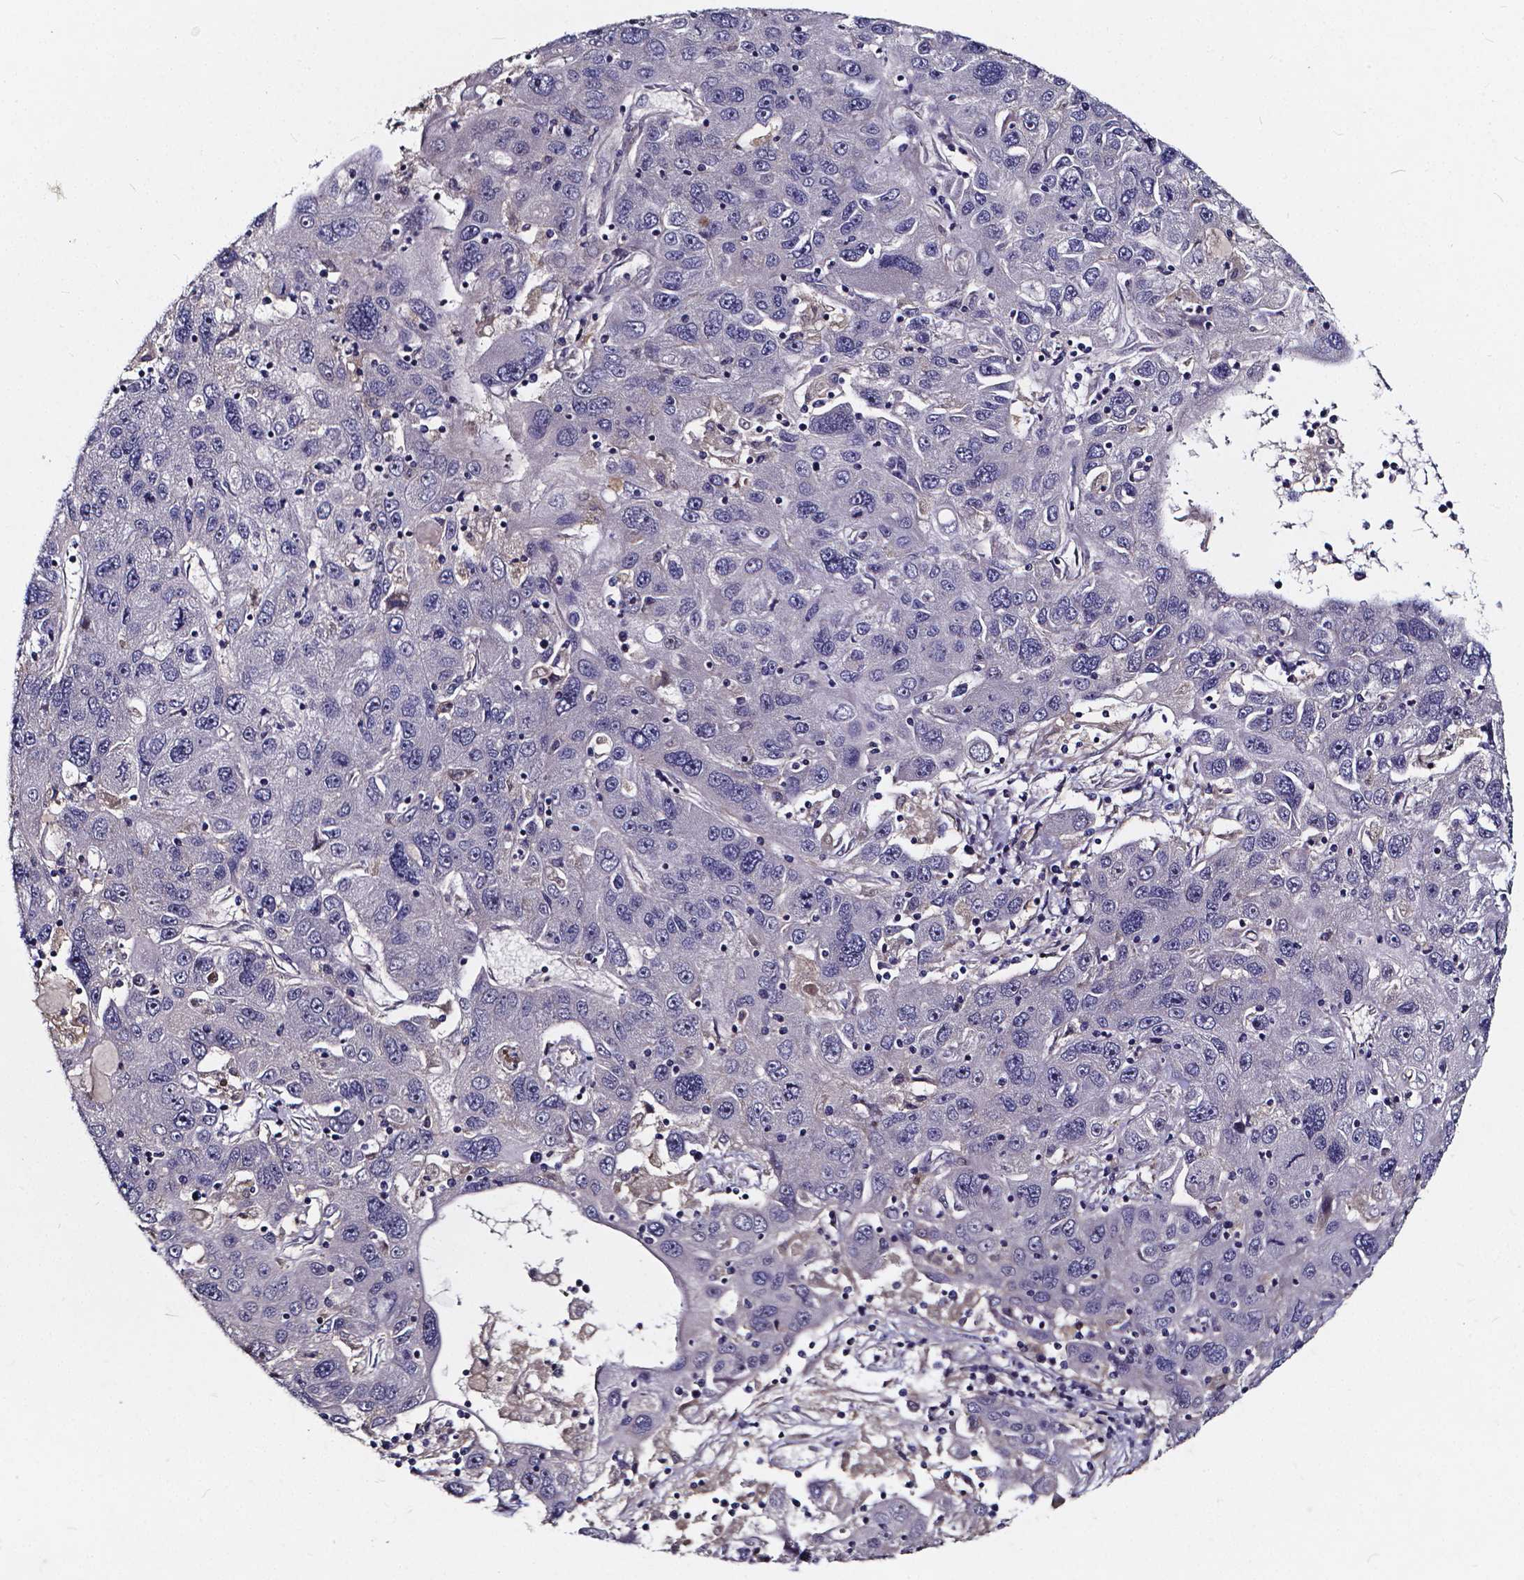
{"staining": {"intensity": "negative", "quantity": "none", "location": "none"}, "tissue": "stomach cancer", "cell_type": "Tumor cells", "image_type": "cancer", "snomed": [{"axis": "morphology", "description": "Adenocarcinoma, NOS"}, {"axis": "topography", "description": "Stomach"}], "caption": "Image shows no protein staining in tumor cells of stomach cancer (adenocarcinoma) tissue. (Brightfield microscopy of DAB (3,3'-diaminobenzidine) IHC at high magnification).", "gene": "SOWAHA", "patient": {"sex": "male", "age": 56}}